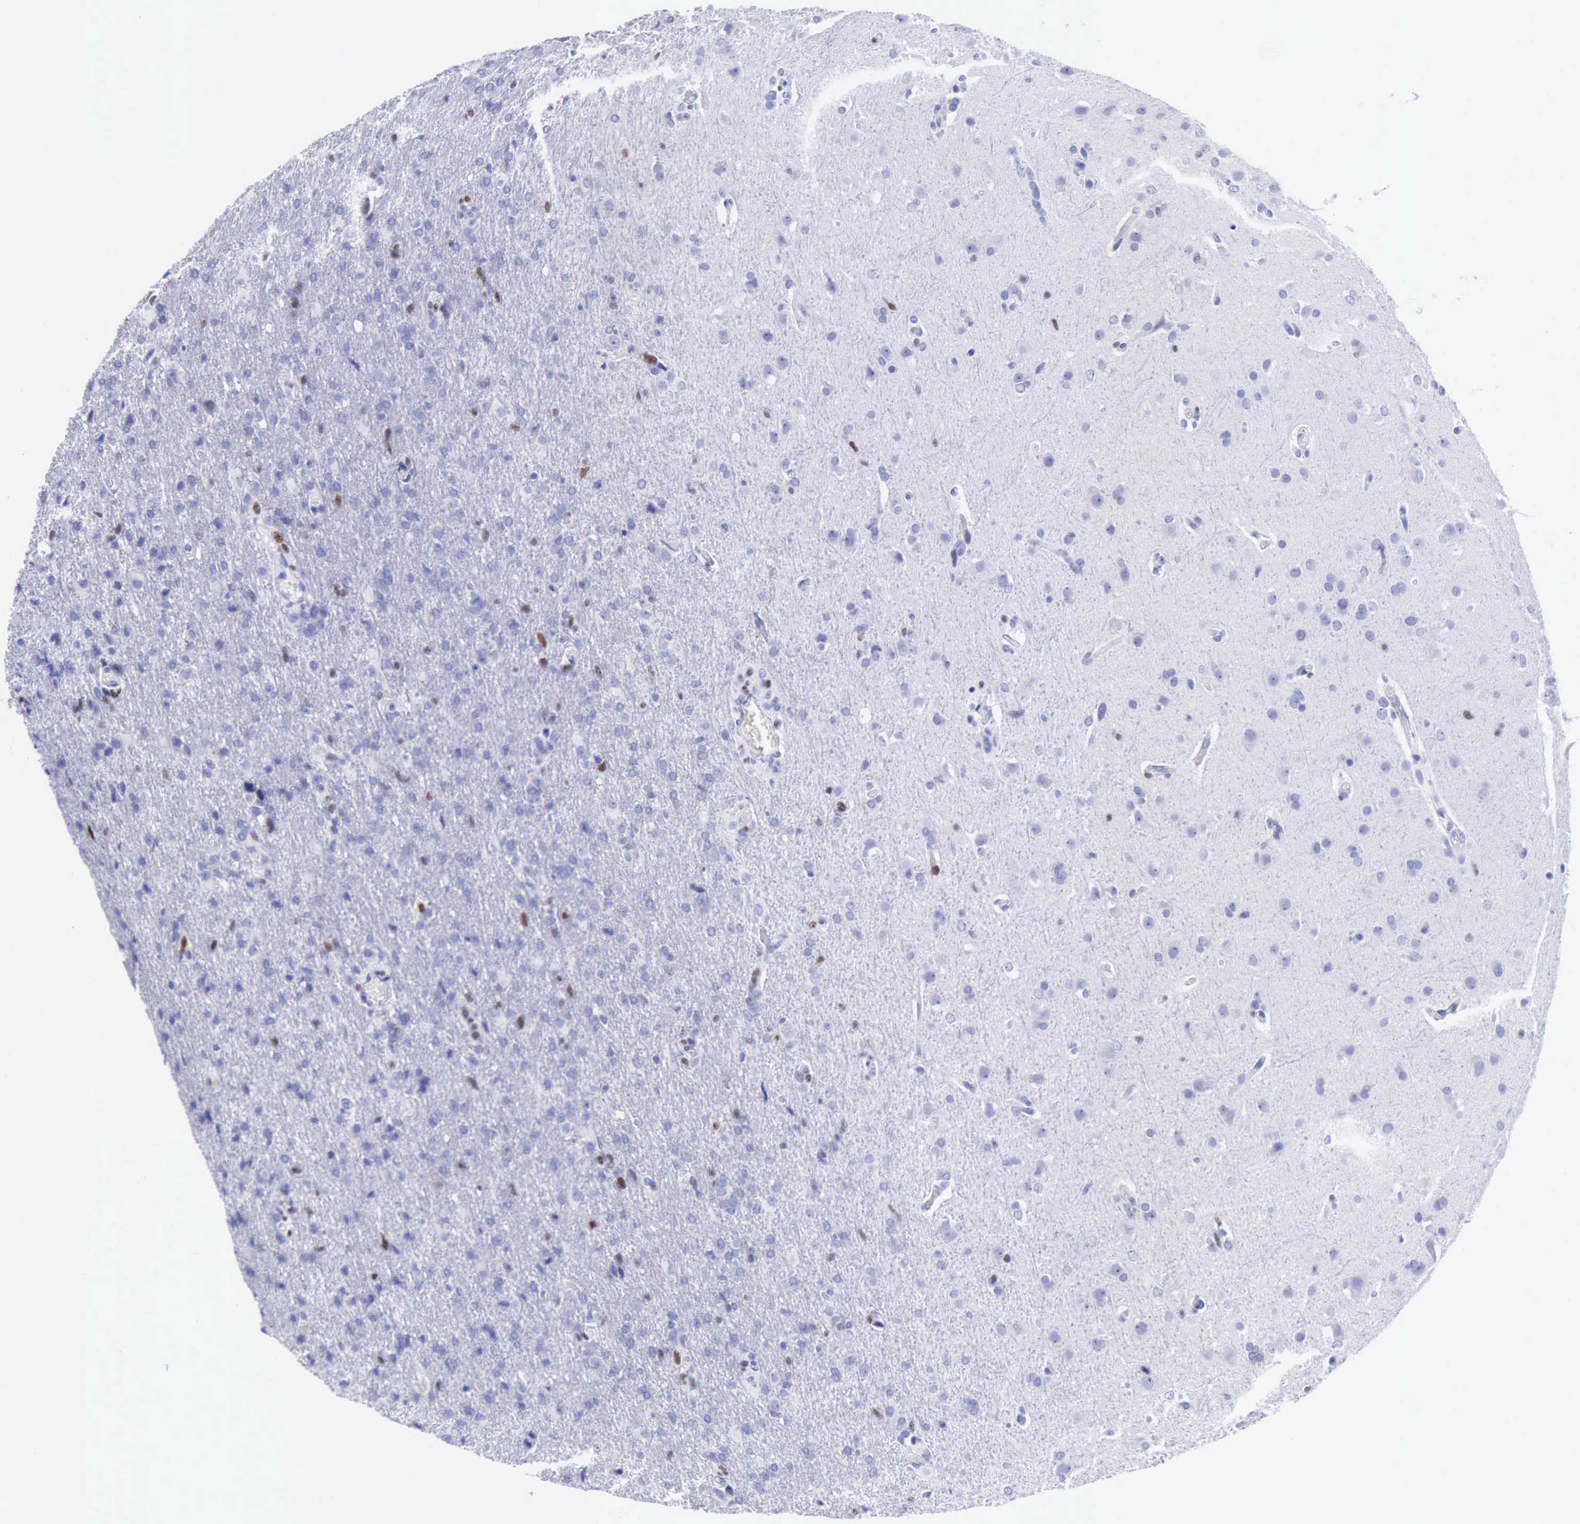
{"staining": {"intensity": "weak", "quantity": "<25%", "location": "nuclear"}, "tissue": "glioma", "cell_type": "Tumor cells", "image_type": "cancer", "snomed": [{"axis": "morphology", "description": "Glioma, malignant, High grade"}, {"axis": "topography", "description": "Brain"}], "caption": "High power microscopy histopathology image of an immunohistochemistry micrograph of glioma, revealing no significant expression in tumor cells. Brightfield microscopy of IHC stained with DAB (3,3'-diaminobenzidine) (brown) and hematoxylin (blue), captured at high magnification.", "gene": "MCM2", "patient": {"sex": "male", "age": 68}}